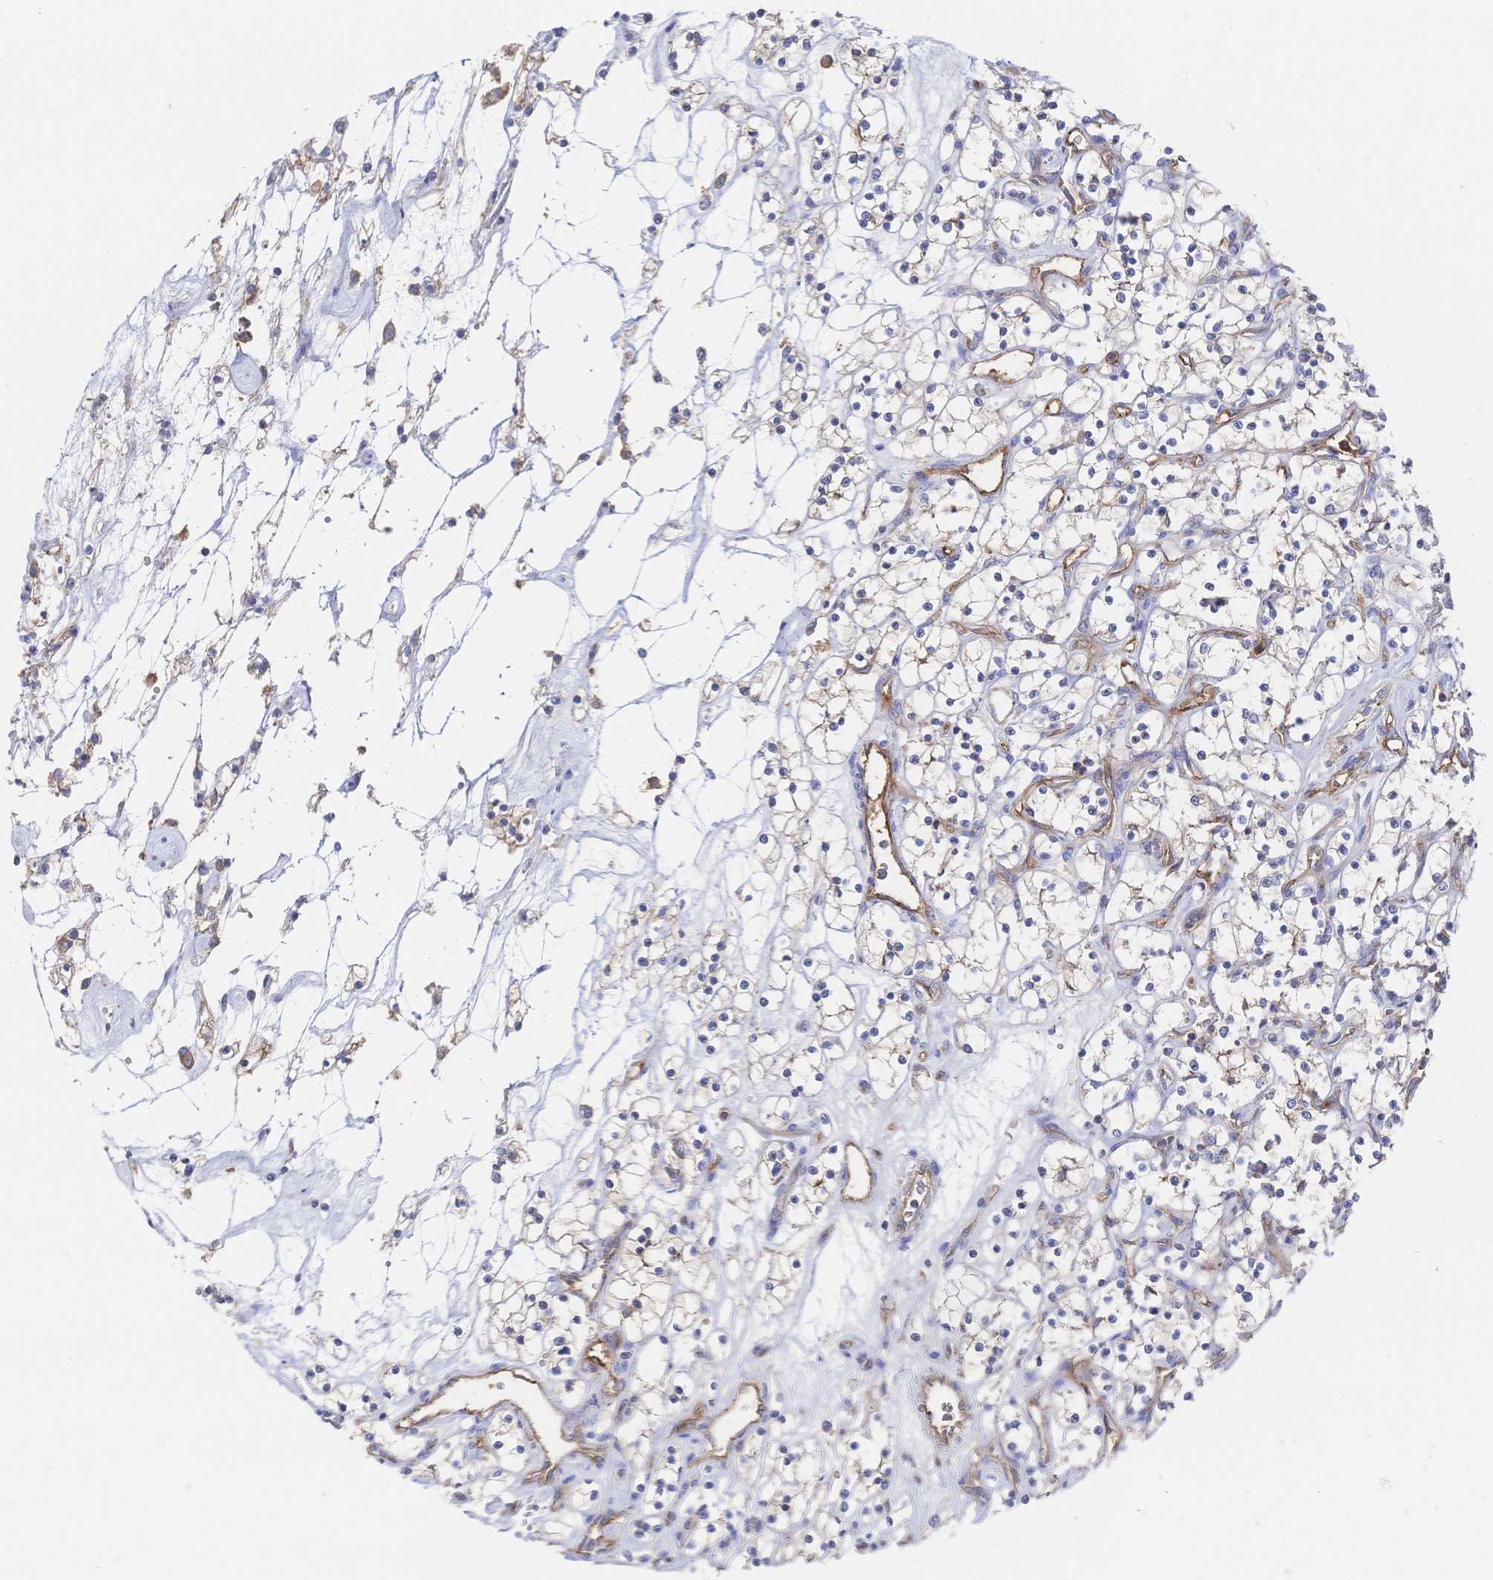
{"staining": {"intensity": "weak", "quantity": "25%-75%", "location": "cytoplasmic/membranous"}, "tissue": "renal cancer", "cell_type": "Tumor cells", "image_type": "cancer", "snomed": [{"axis": "morphology", "description": "Adenocarcinoma, NOS"}, {"axis": "topography", "description": "Kidney"}], "caption": "Protein analysis of renal adenocarcinoma tissue exhibits weak cytoplasmic/membranous staining in approximately 25%-75% of tumor cells.", "gene": "F11R", "patient": {"sex": "female", "age": 69}}